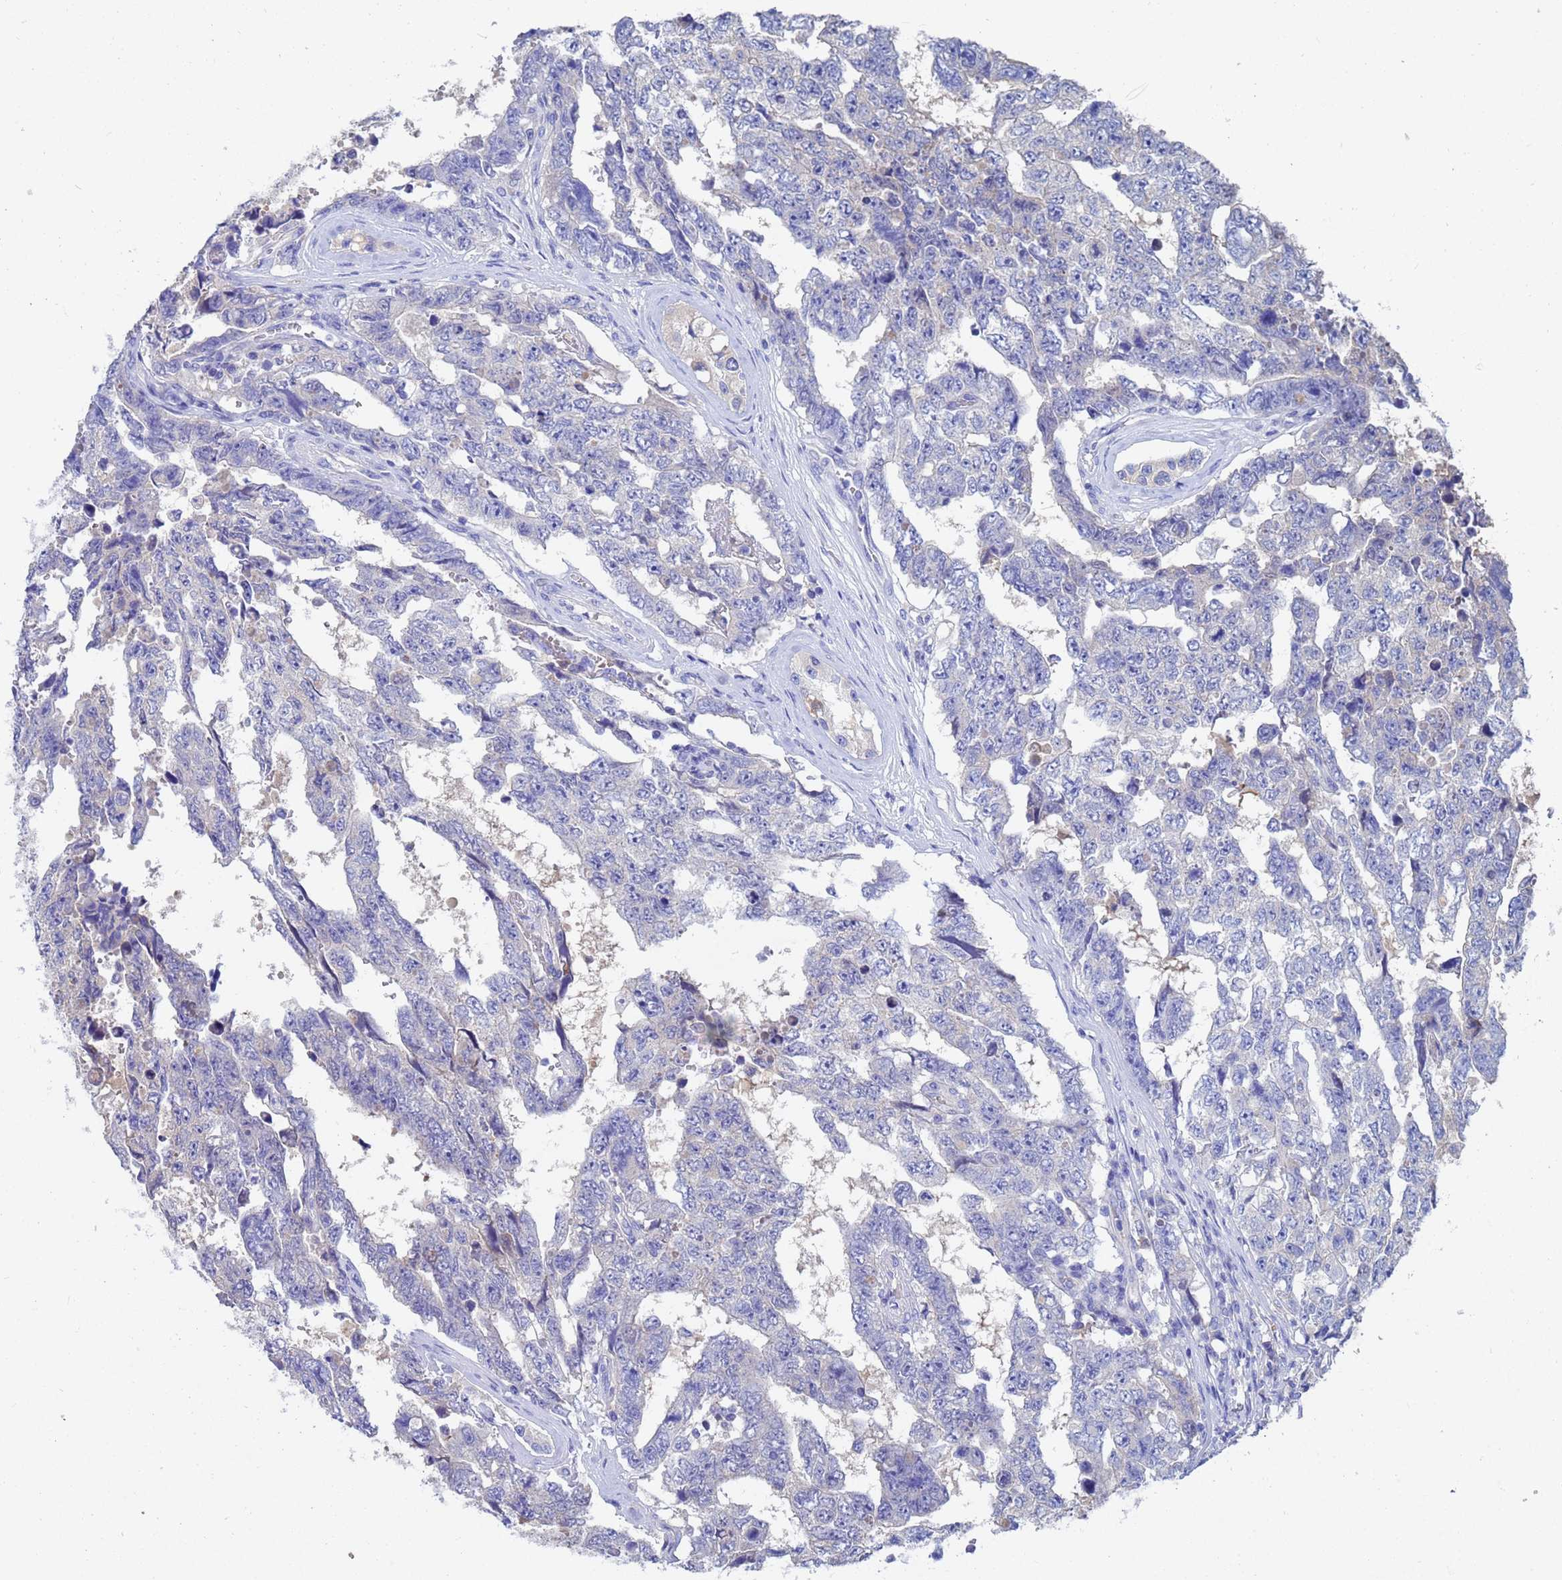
{"staining": {"intensity": "negative", "quantity": "none", "location": "none"}, "tissue": "testis cancer", "cell_type": "Tumor cells", "image_type": "cancer", "snomed": [{"axis": "morphology", "description": "Normal tissue, NOS"}, {"axis": "morphology", "description": "Carcinoma, Embryonal, NOS"}, {"axis": "topography", "description": "Testis"}, {"axis": "topography", "description": "Epididymis"}], "caption": "Testis cancer stained for a protein using immunohistochemistry (IHC) demonstrates no expression tumor cells.", "gene": "UBE2O", "patient": {"sex": "male", "age": 25}}